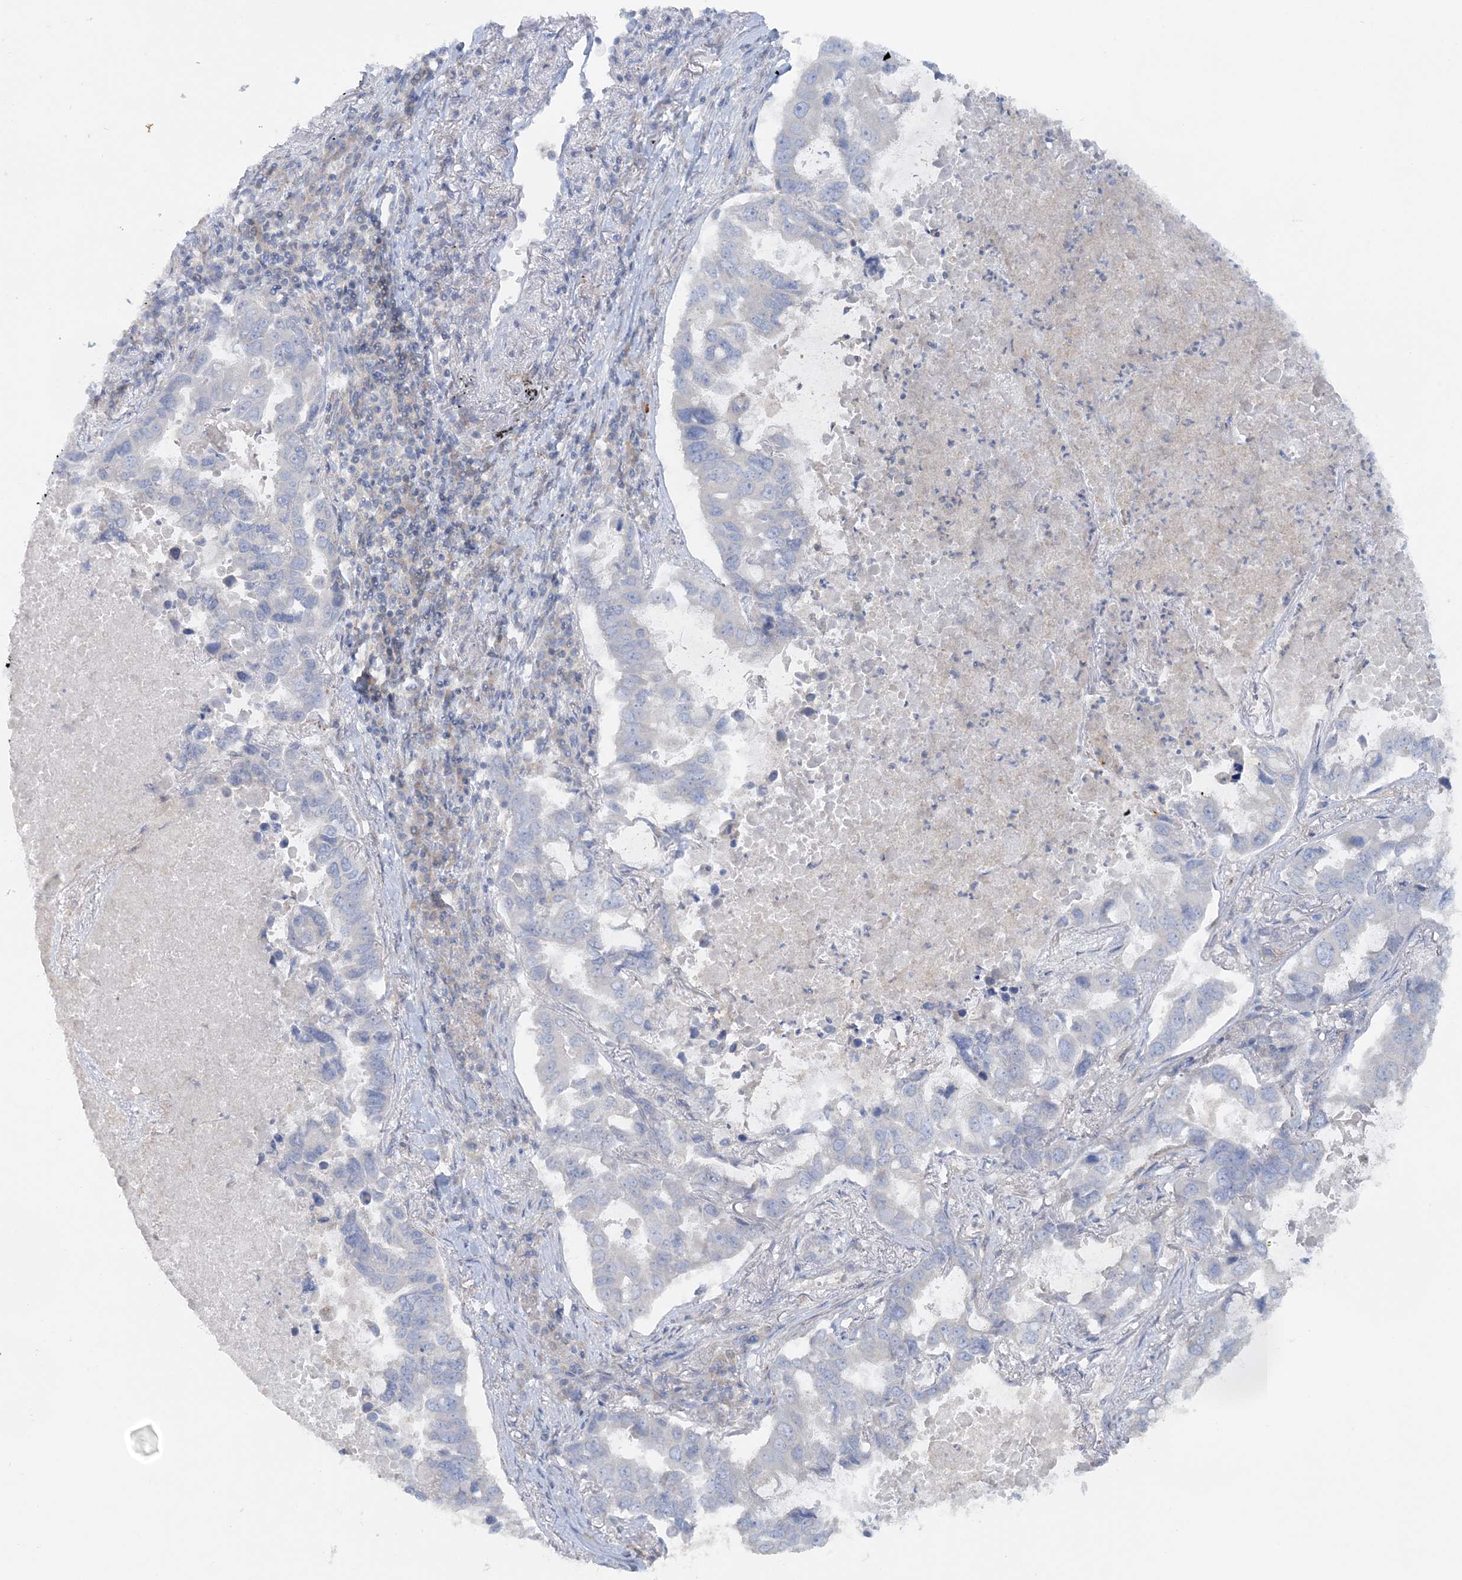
{"staining": {"intensity": "negative", "quantity": "none", "location": "none"}, "tissue": "lung cancer", "cell_type": "Tumor cells", "image_type": "cancer", "snomed": [{"axis": "morphology", "description": "Adenocarcinoma, NOS"}, {"axis": "topography", "description": "Lung"}], "caption": "DAB immunohistochemical staining of lung cancer exhibits no significant expression in tumor cells. Nuclei are stained in blue.", "gene": "TBC1D5", "patient": {"sex": "male", "age": 64}}